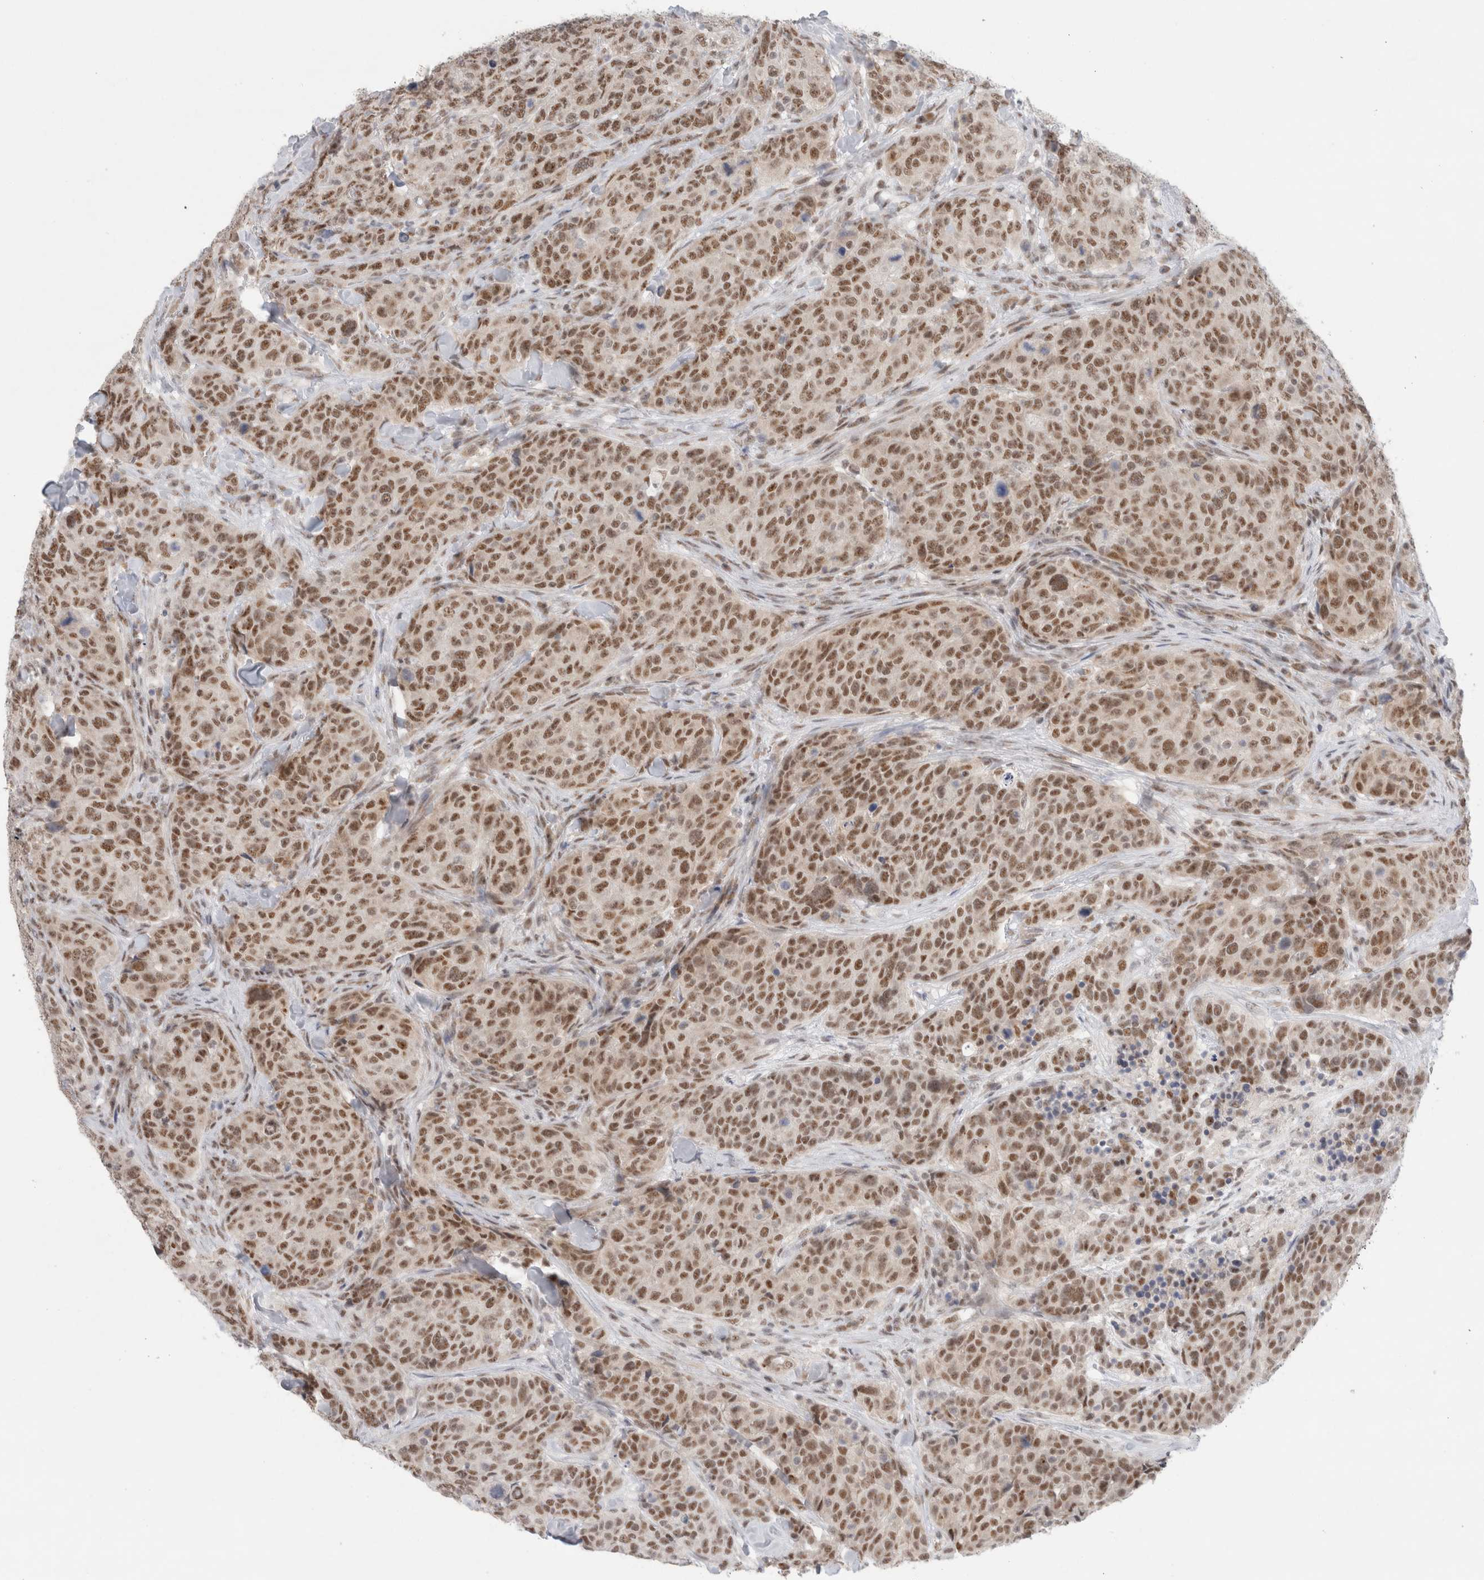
{"staining": {"intensity": "moderate", "quantity": ">75%", "location": "nuclear"}, "tissue": "breast cancer", "cell_type": "Tumor cells", "image_type": "cancer", "snomed": [{"axis": "morphology", "description": "Duct carcinoma"}, {"axis": "topography", "description": "Breast"}], "caption": "An image showing moderate nuclear positivity in approximately >75% of tumor cells in invasive ductal carcinoma (breast), as visualized by brown immunohistochemical staining.", "gene": "TRMT12", "patient": {"sex": "female", "age": 37}}